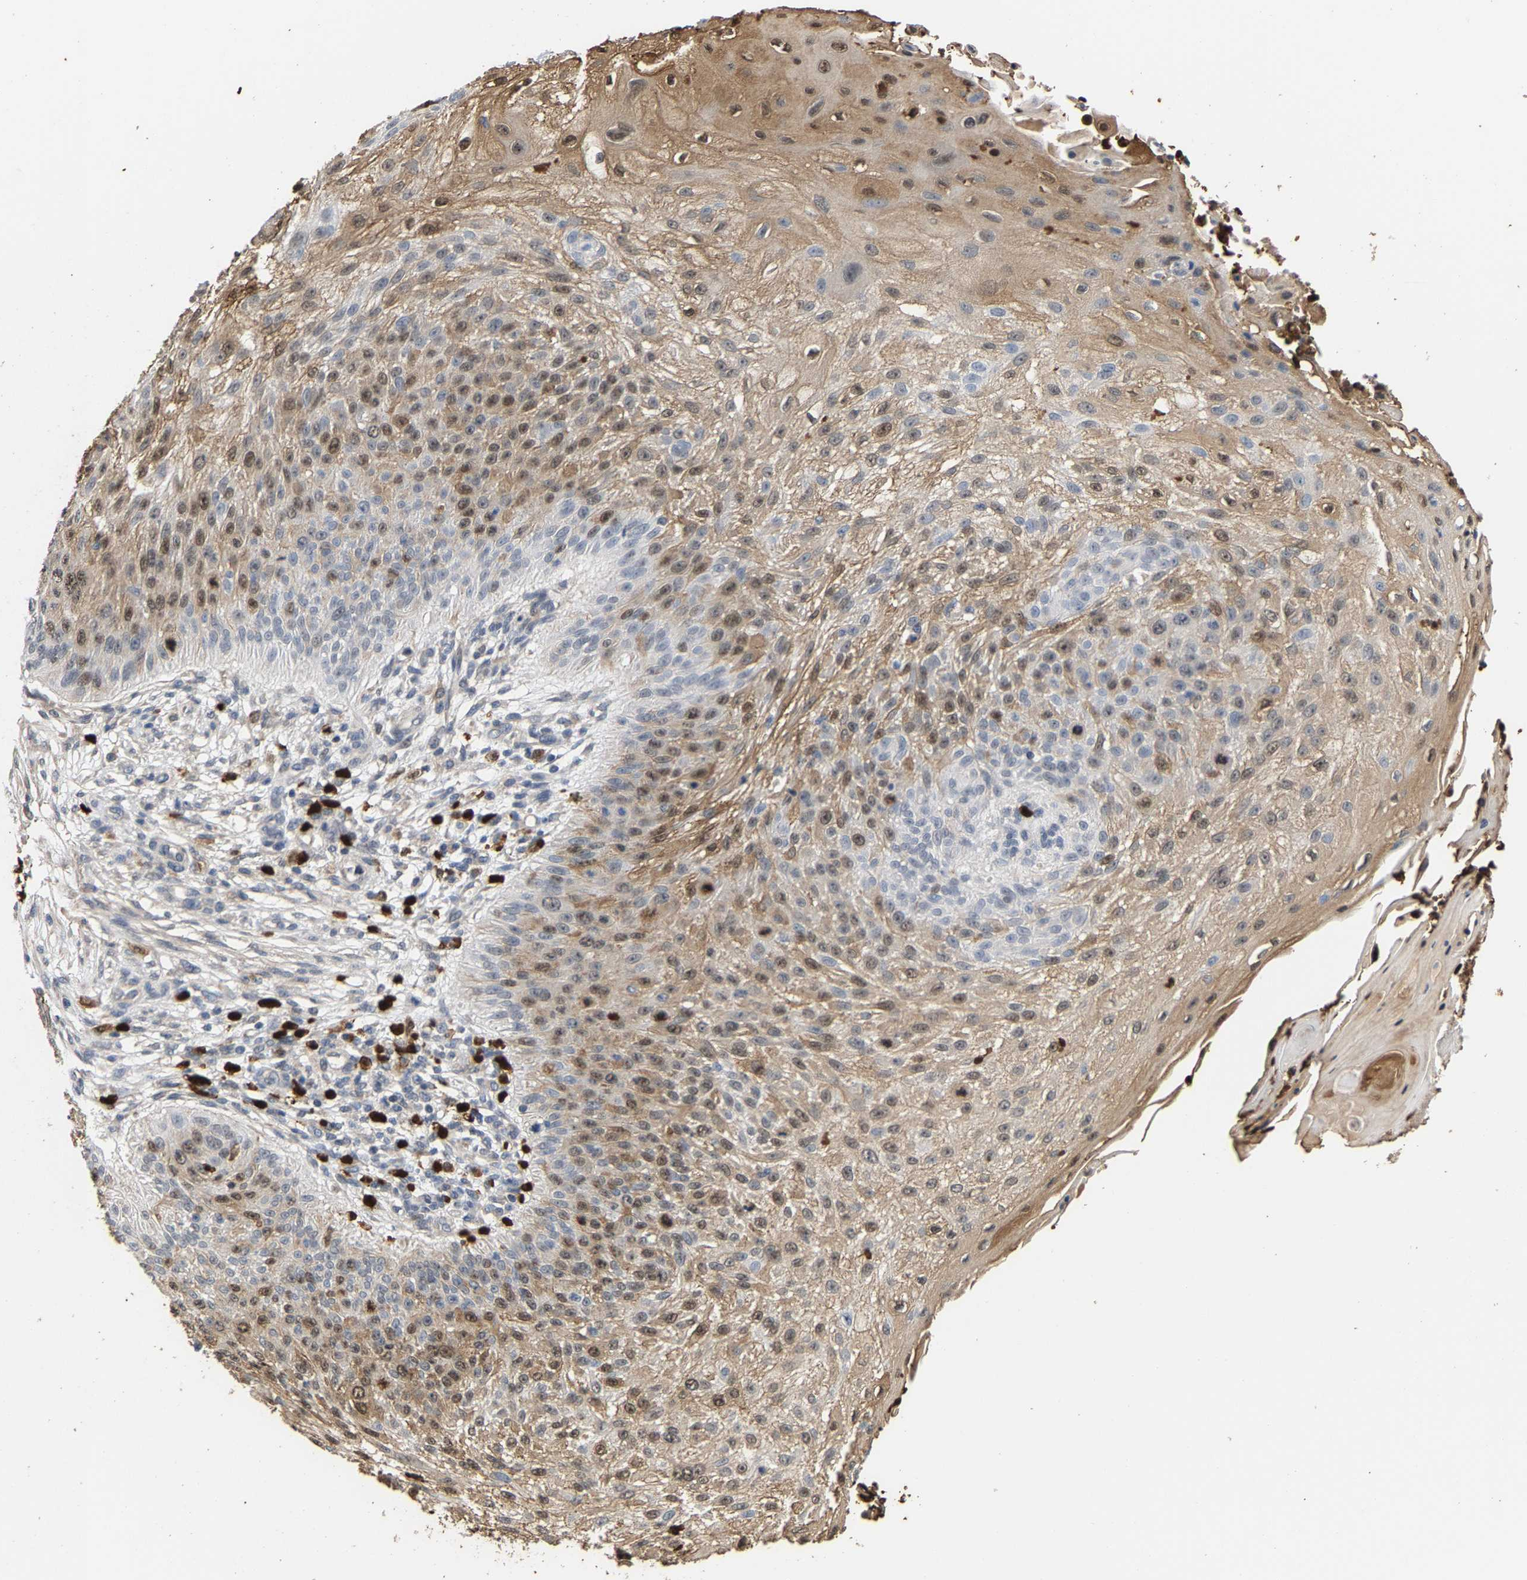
{"staining": {"intensity": "moderate", "quantity": "25%-75%", "location": "cytoplasmic/membranous,nuclear"}, "tissue": "skin cancer", "cell_type": "Tumor cells", "image_type": "cancer", "snomed": [{"axis": "morphology", "description": "Squamous cell carcinoma, NOS"}, {"axis": "topography", "description": "Skin"}], "caption": "Immunohistochemical staining of human skin squamous cell carcinoma reveals medium levels of moderate cytoplasmic/membranous and nuclear staining in about 25%-75% of tumor cells.", "gene": "TDRD7", "patient": {"sex": "female", "age": 80}}